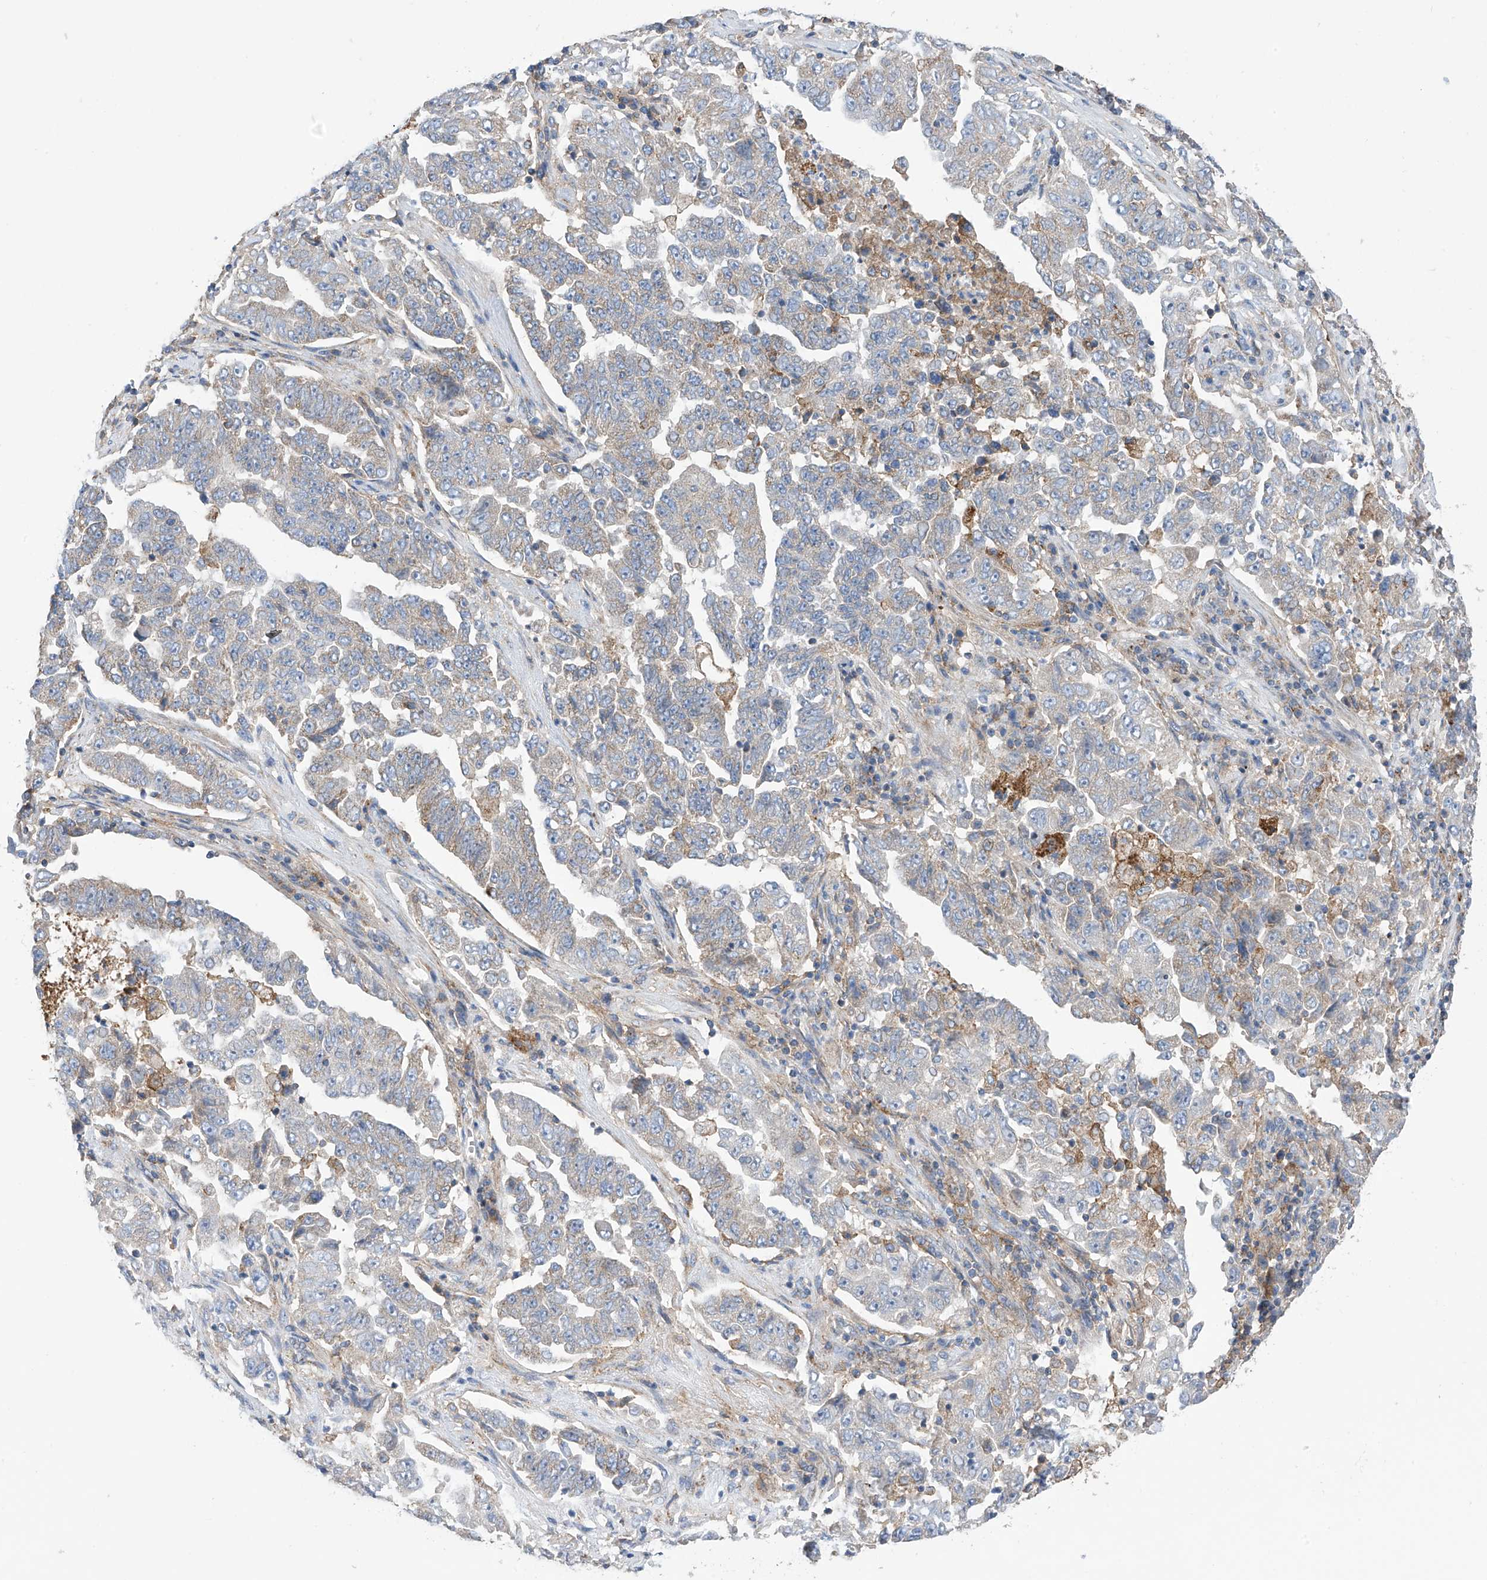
{"staining": {"intensity": "negative", "quantity": "none", "location": "none"}, "tissue": "lung cancer", "cell_type": "Tumor cells", "image_type": "cancer", "snomed": [{"axis": "morphology", "description": "Adenocarcinoma, NOS"}, {"axis": "topography", "description": "Lung"}], "caption": "A photomicrograph of lung cancer (adenocarcinoma) stained for a protein demonstrates no brown staining in tumor cells.", "gene": "P2RX7", "patient": {"sex": "female", "age": 51}}